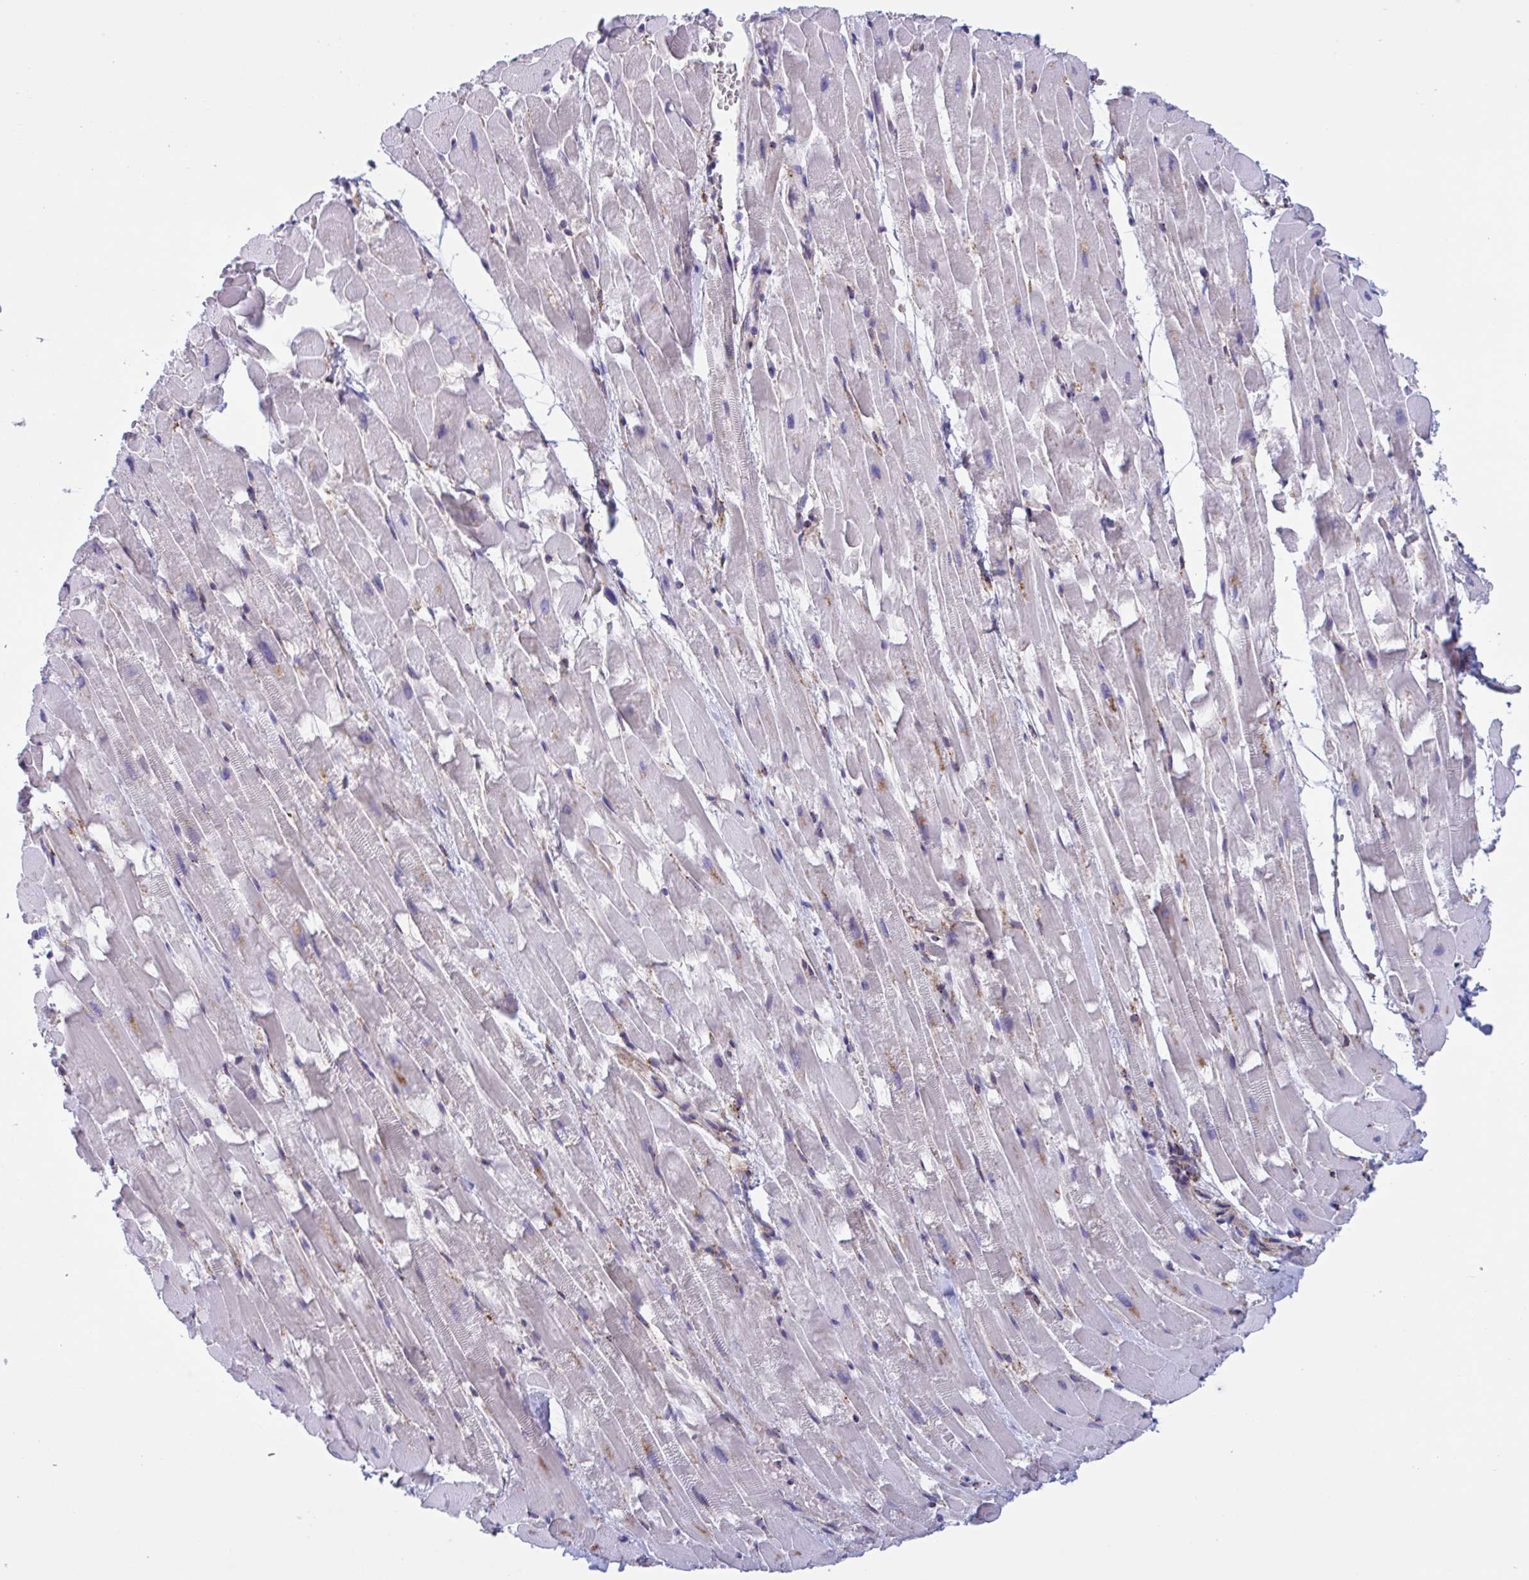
{"staining": {"intensity": "moderate", "quantity": "<25%", "location": "cytoplasmic/membranous"}, "tissue": "heart muscle", "cell_type": "Cardiomyocytes", "image_type": "normal", "snomed": [{"axis": "morphology", "description": "Normal tissue, NOS"}, {"axis": "topography", "description": "Heart"}], "caption": "Immunohistochemistry (IHC) histopathology image of normal heart muscle: human heart muscle stained using immunohistochemistry demonstrates low levels of moderate protein expression localized specifically in the cytoplasmic/membranous of cardiomyocytes, appearing as a cytoplasmic/membranous brown color.", "gene": "PEAK3", "patient": {"sex": "male", "age": 37}}